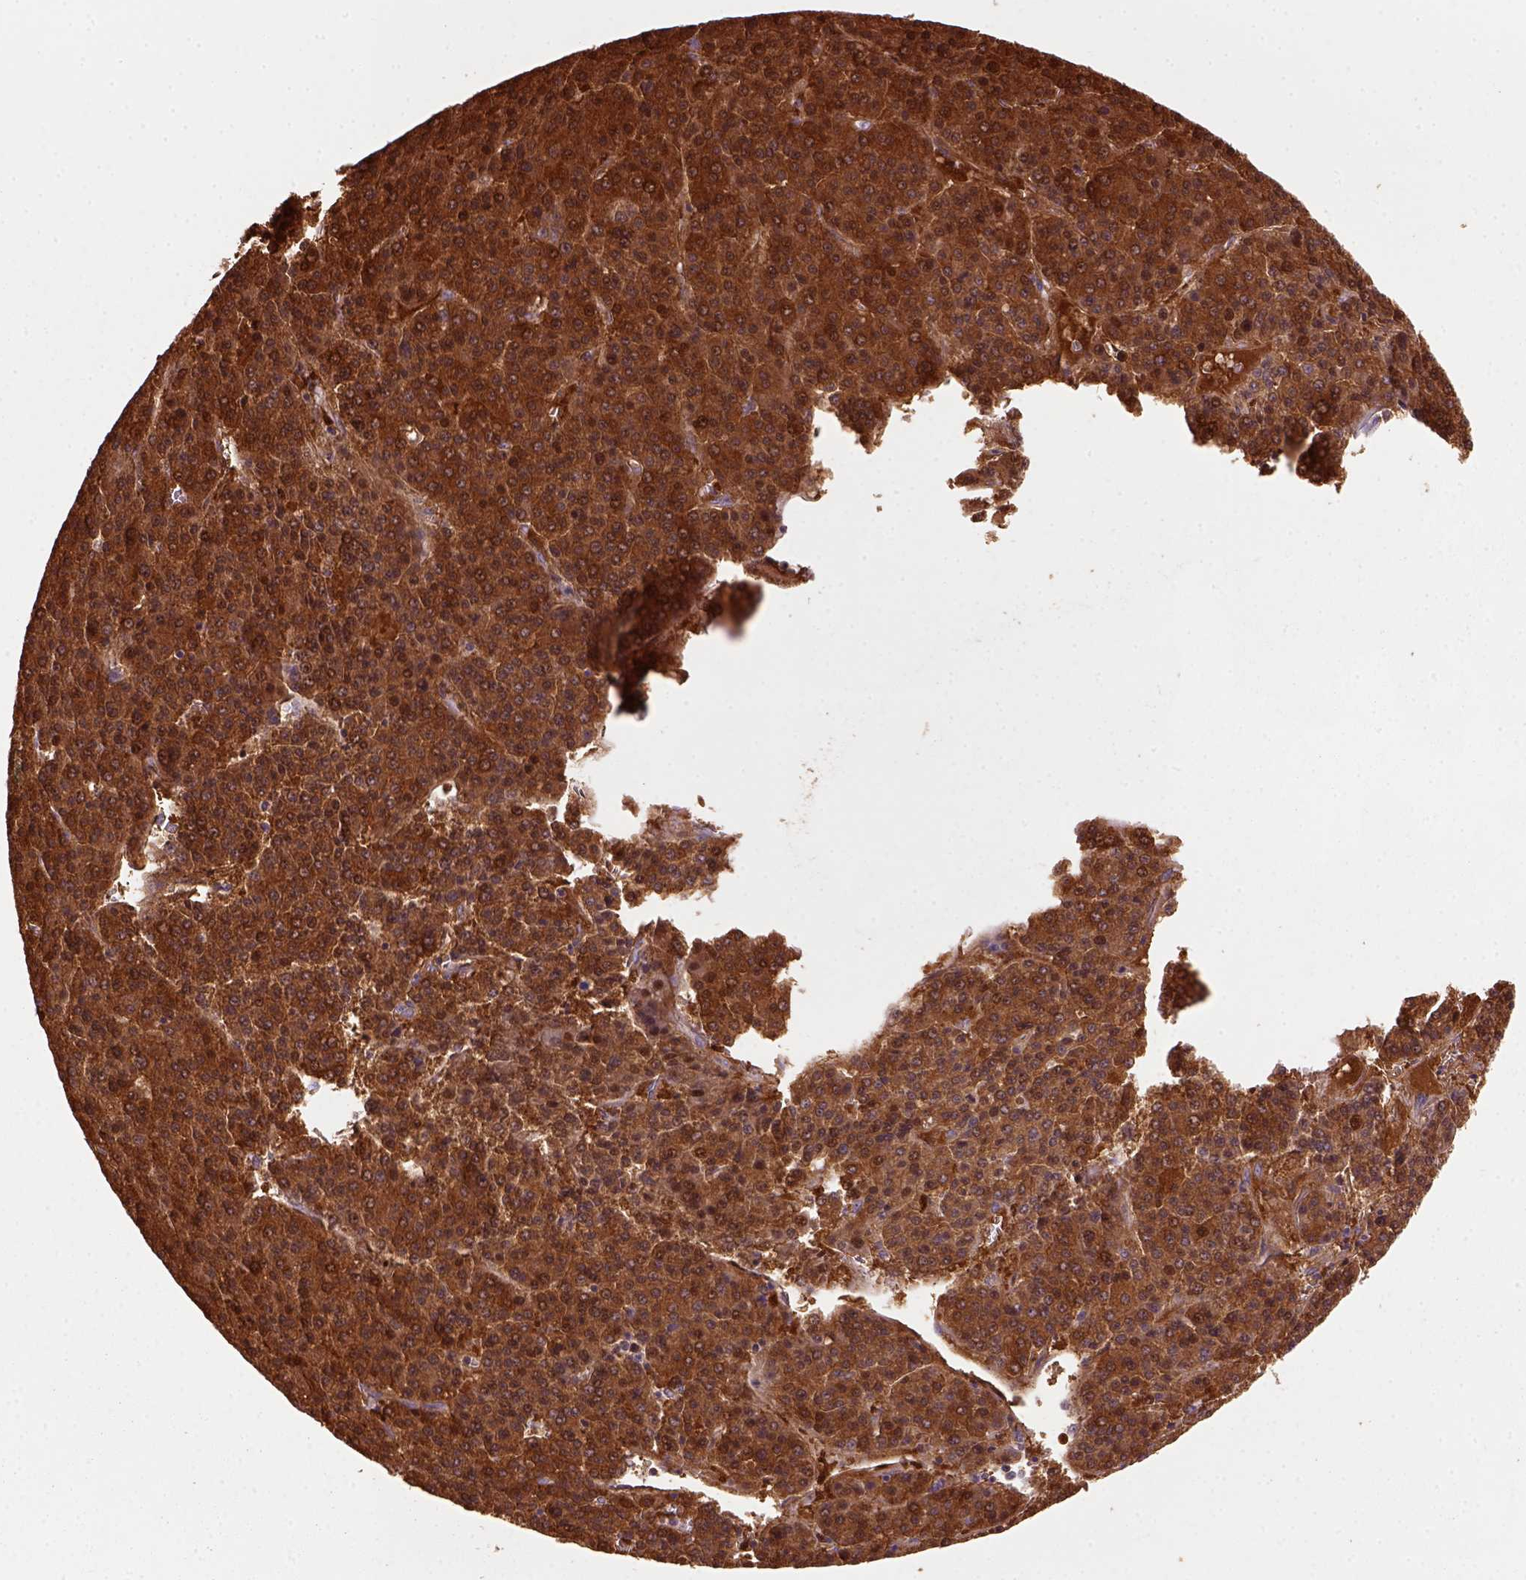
{"staining": {"intensity": "strong", "quantity": ">75%", "location": "cytoplasmic/membranous"}, "tissue": "liver cancer", "cell_type": "Tumor cells", "image_type": "cancer", "snomed": [{"axis": "morphology", "description": "Carcinoma, Hepatocellular, NOS"}, {"axis": "topography", "description": "Liver"}], "caption": "Immunohistochemical staining of hepatocellular carcinoma (liver) exhibits strong cytoplasmic/membranous protein staining in about >75% of tumor cells. The staining was performed using DAB to visualize the protein expression in brown, while the nuclei were stained in blue with hematoxylin (Magnification: 20x).", "gene": "GOT1", "patient": {"sex": "female", "age": 58}}